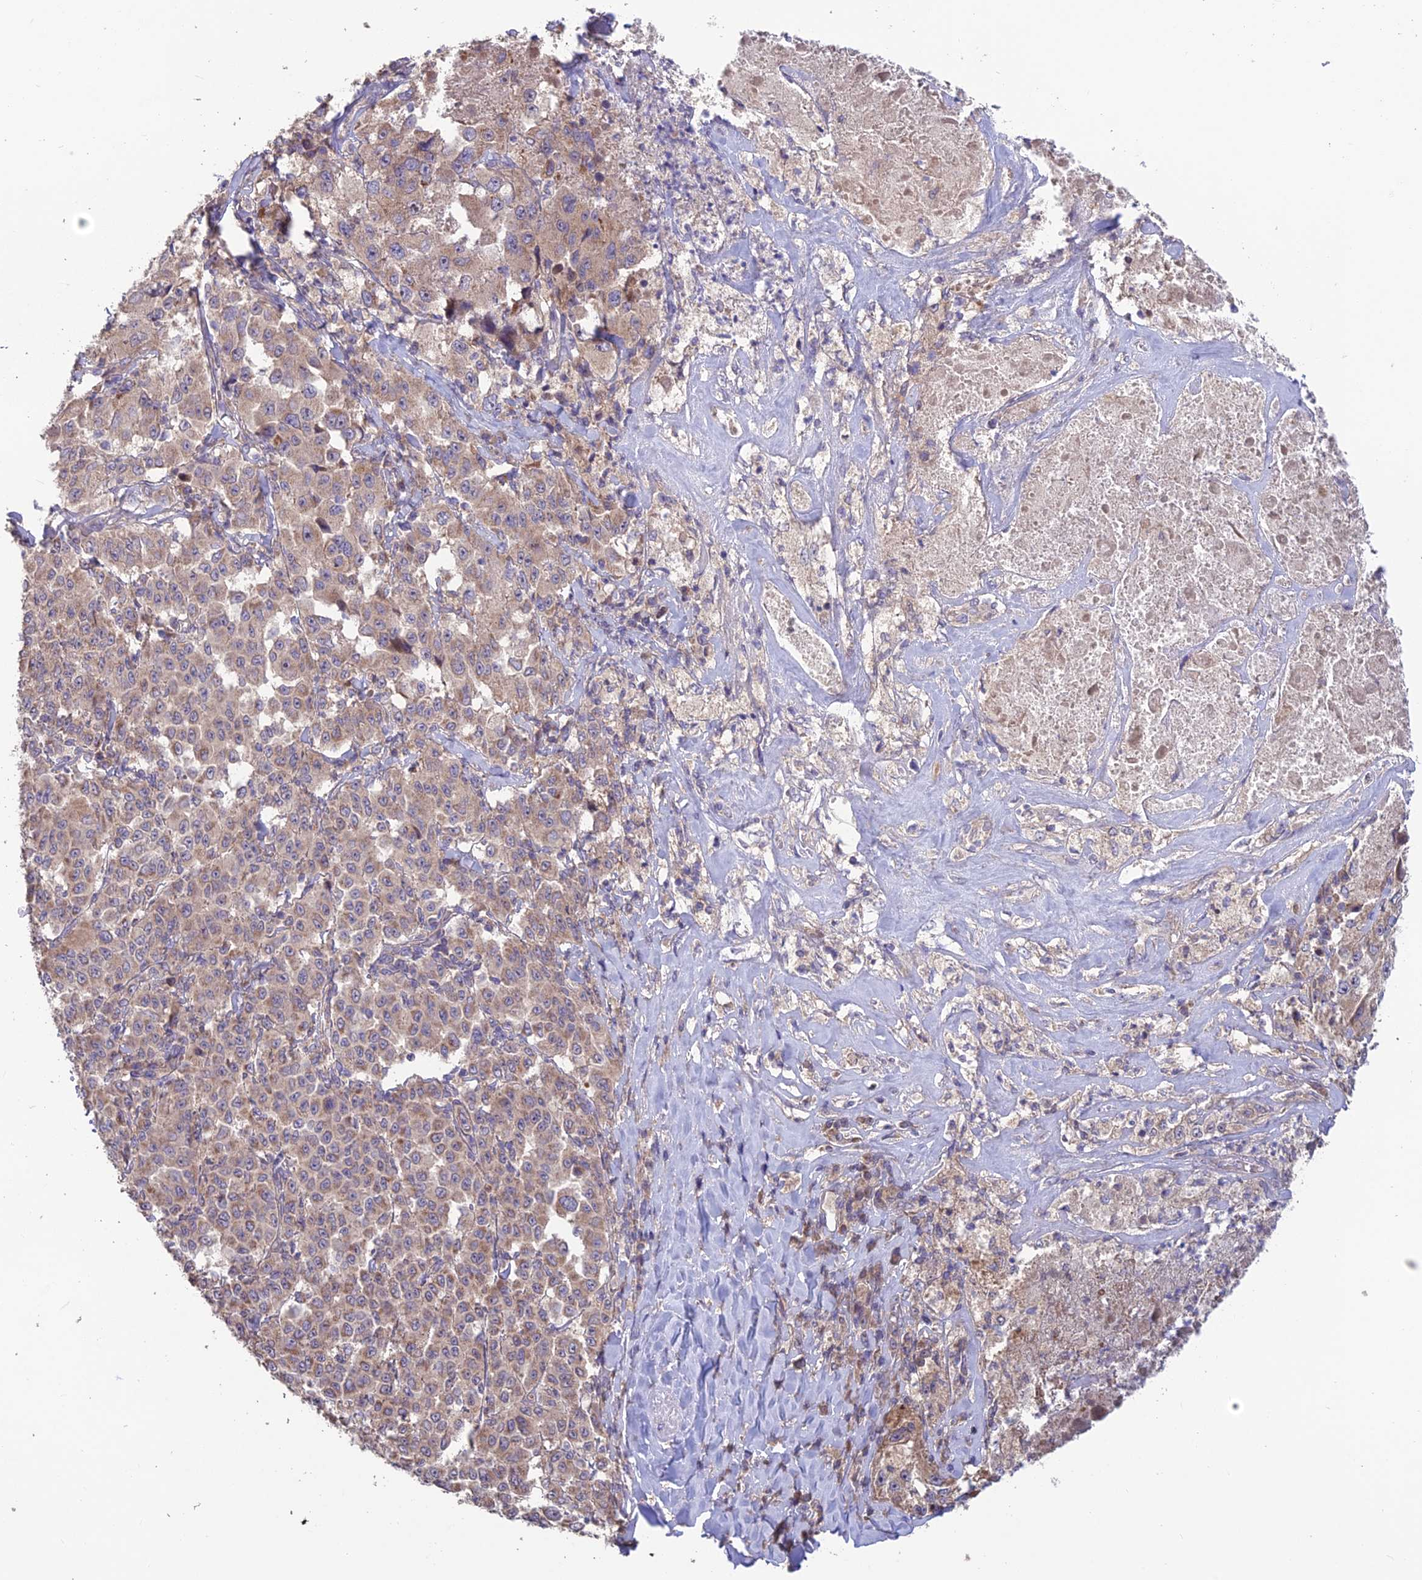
{"staining": {"intensity": "weak", "quantity": ">75%", "location": "cytoplasmic/membranous"}, "tissue": "melanoma", "cell_type": "Tumor cells", "image_type": "cancer", "snomed": [{"axis": "morphology", "description": "Malignant melanoma, Metastatic site"}, {"axis": "topography", "description": "Lymph node"}], "caption": "Brown immunohistochemical staining in malignant melanoma (metastatic site) demonstrates weak cytoplasmic/membranous staining in approximately >75% of tumor cells.", "gene": "SHISA5", "patient": {"sex": "male", "age": 62}}